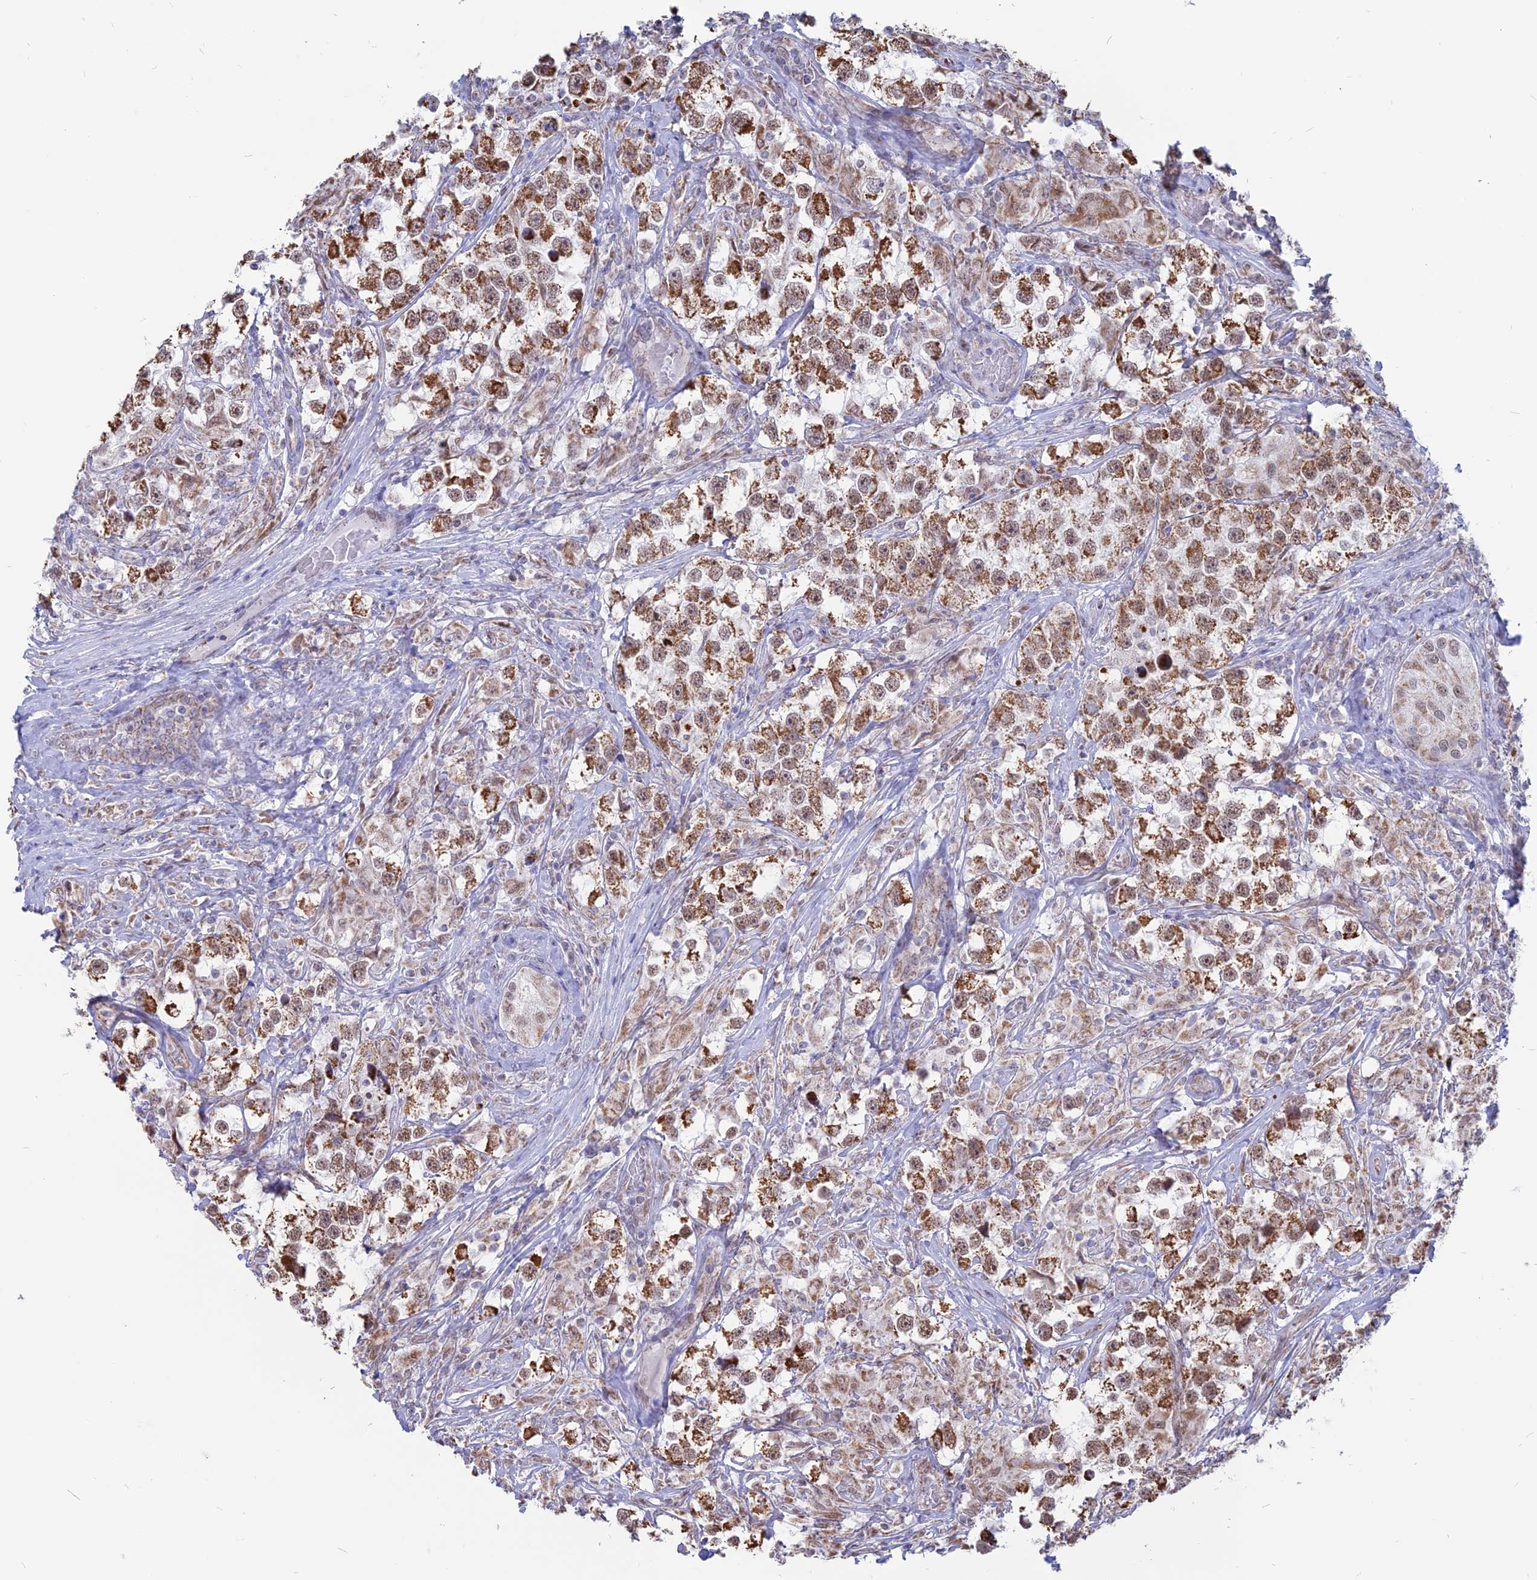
{"staining": {"intensity": "strong", "quantity": ">75%", "location": "cytoplasmic/membranous"}, "tissue": "testis cancer", "cell_type": "Tumor cells", "image_type": "cancer", "snomed": [{"axis": "morphology", "description": "Seminoma, NOS"}, {"axis": "topography", "description": "Testis"}], "caption": "Immunohistochemistry micrograph of seminoma (testis) stained for a protein (brown), which reveals high levels of strong cytoplasmic/membranous expression in about >75% of tumor cells.", "gene": "ARHGAP40", "patient": {"sex": "male", "age": 46}}